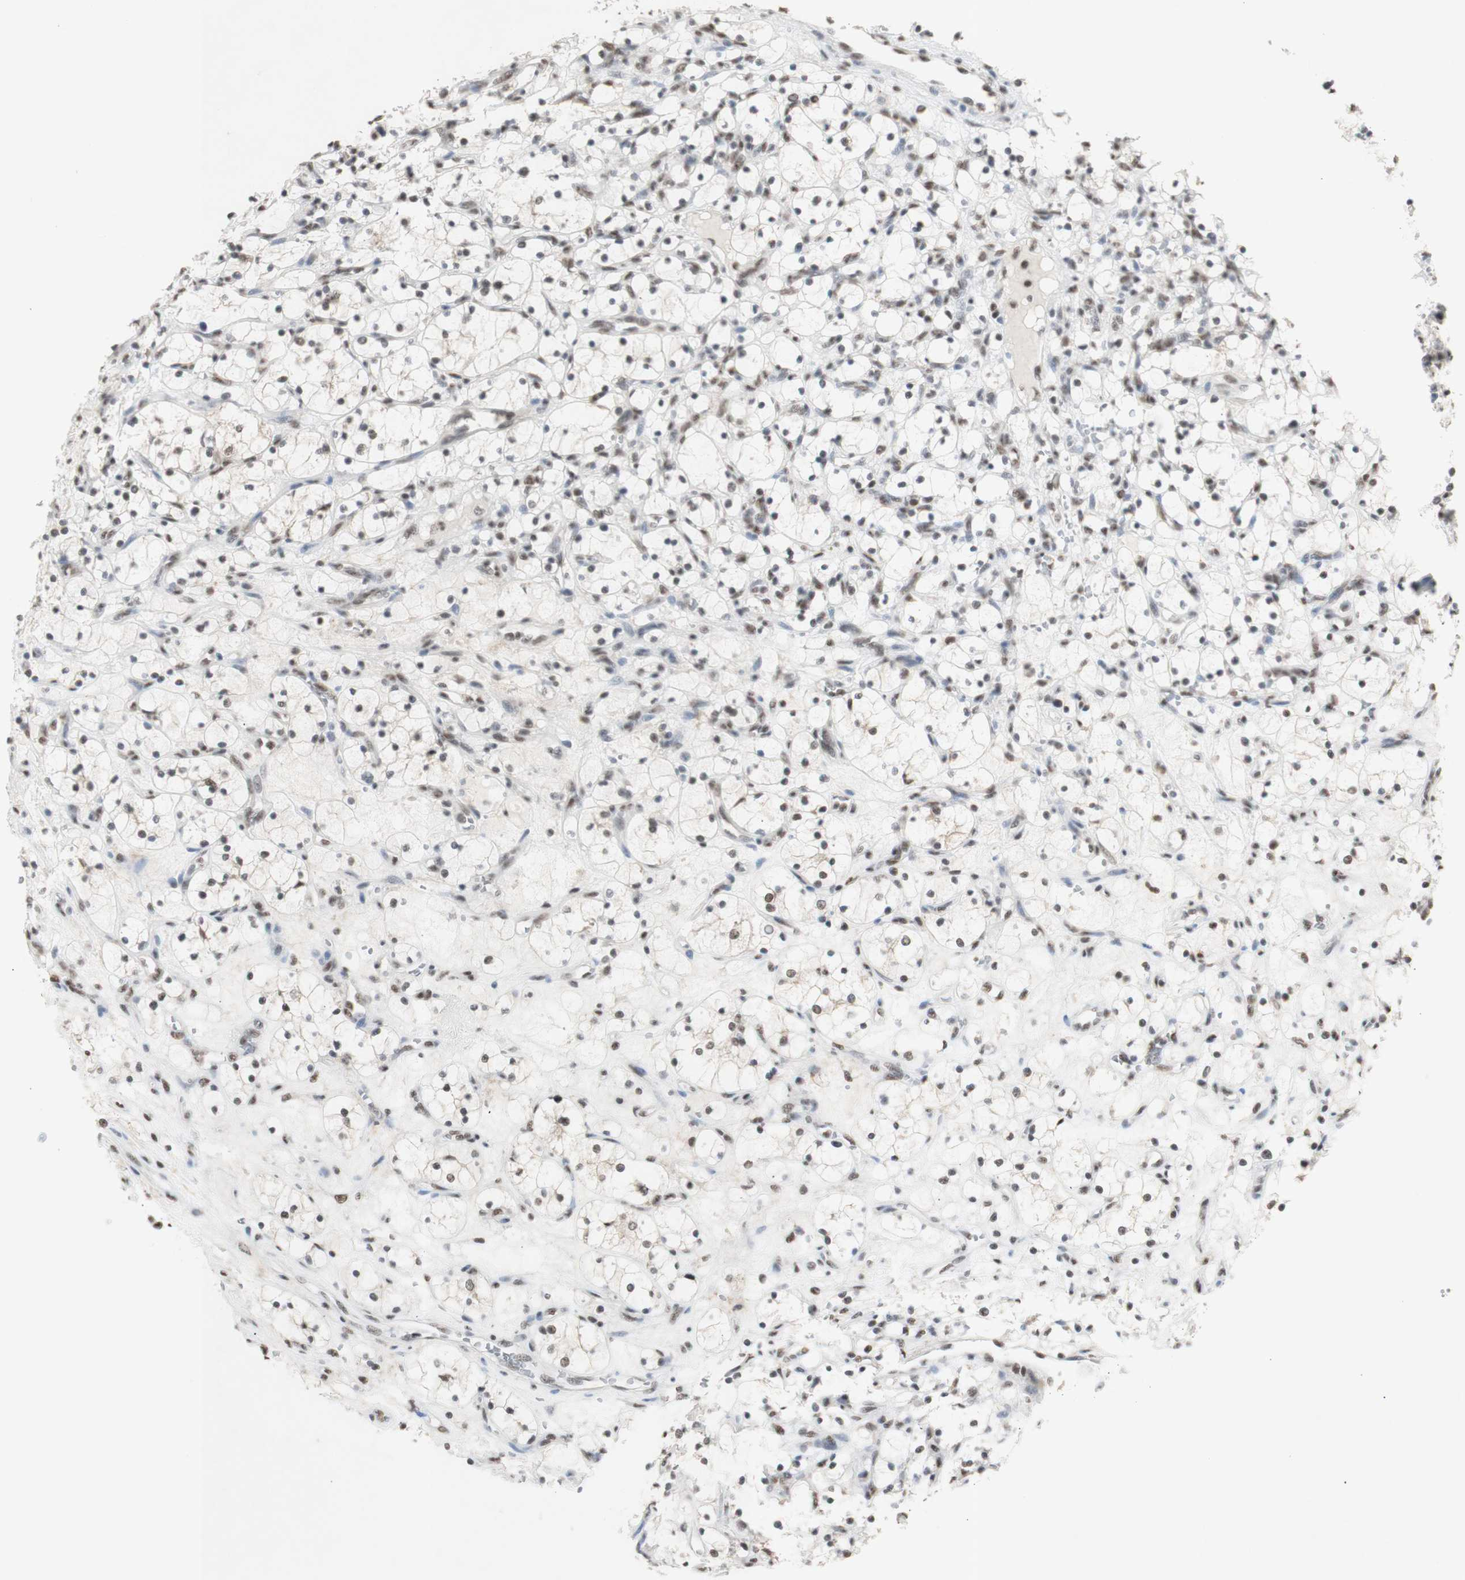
{"staining": {"intensity": "moderate", "quantity": ">75%", "location": "nuclear"}, "tissue": "renal cancer", "cell_type": "Tumor cells", "image_type": "cancer", "snomed": [{"axis": "morphology", "description": "Adenocarcinoma, NOS"}, {"axis": "topography", "description": "Kidney"}], "caption": "Approximately >75% of tumor cells in renal cancer (adenocarcinoma) display moderate nuclear protein staining as visualized by brown immunohistochemical staining.", "gene": "SNRPB", "patient": {"sex": "female", "age": 69}}